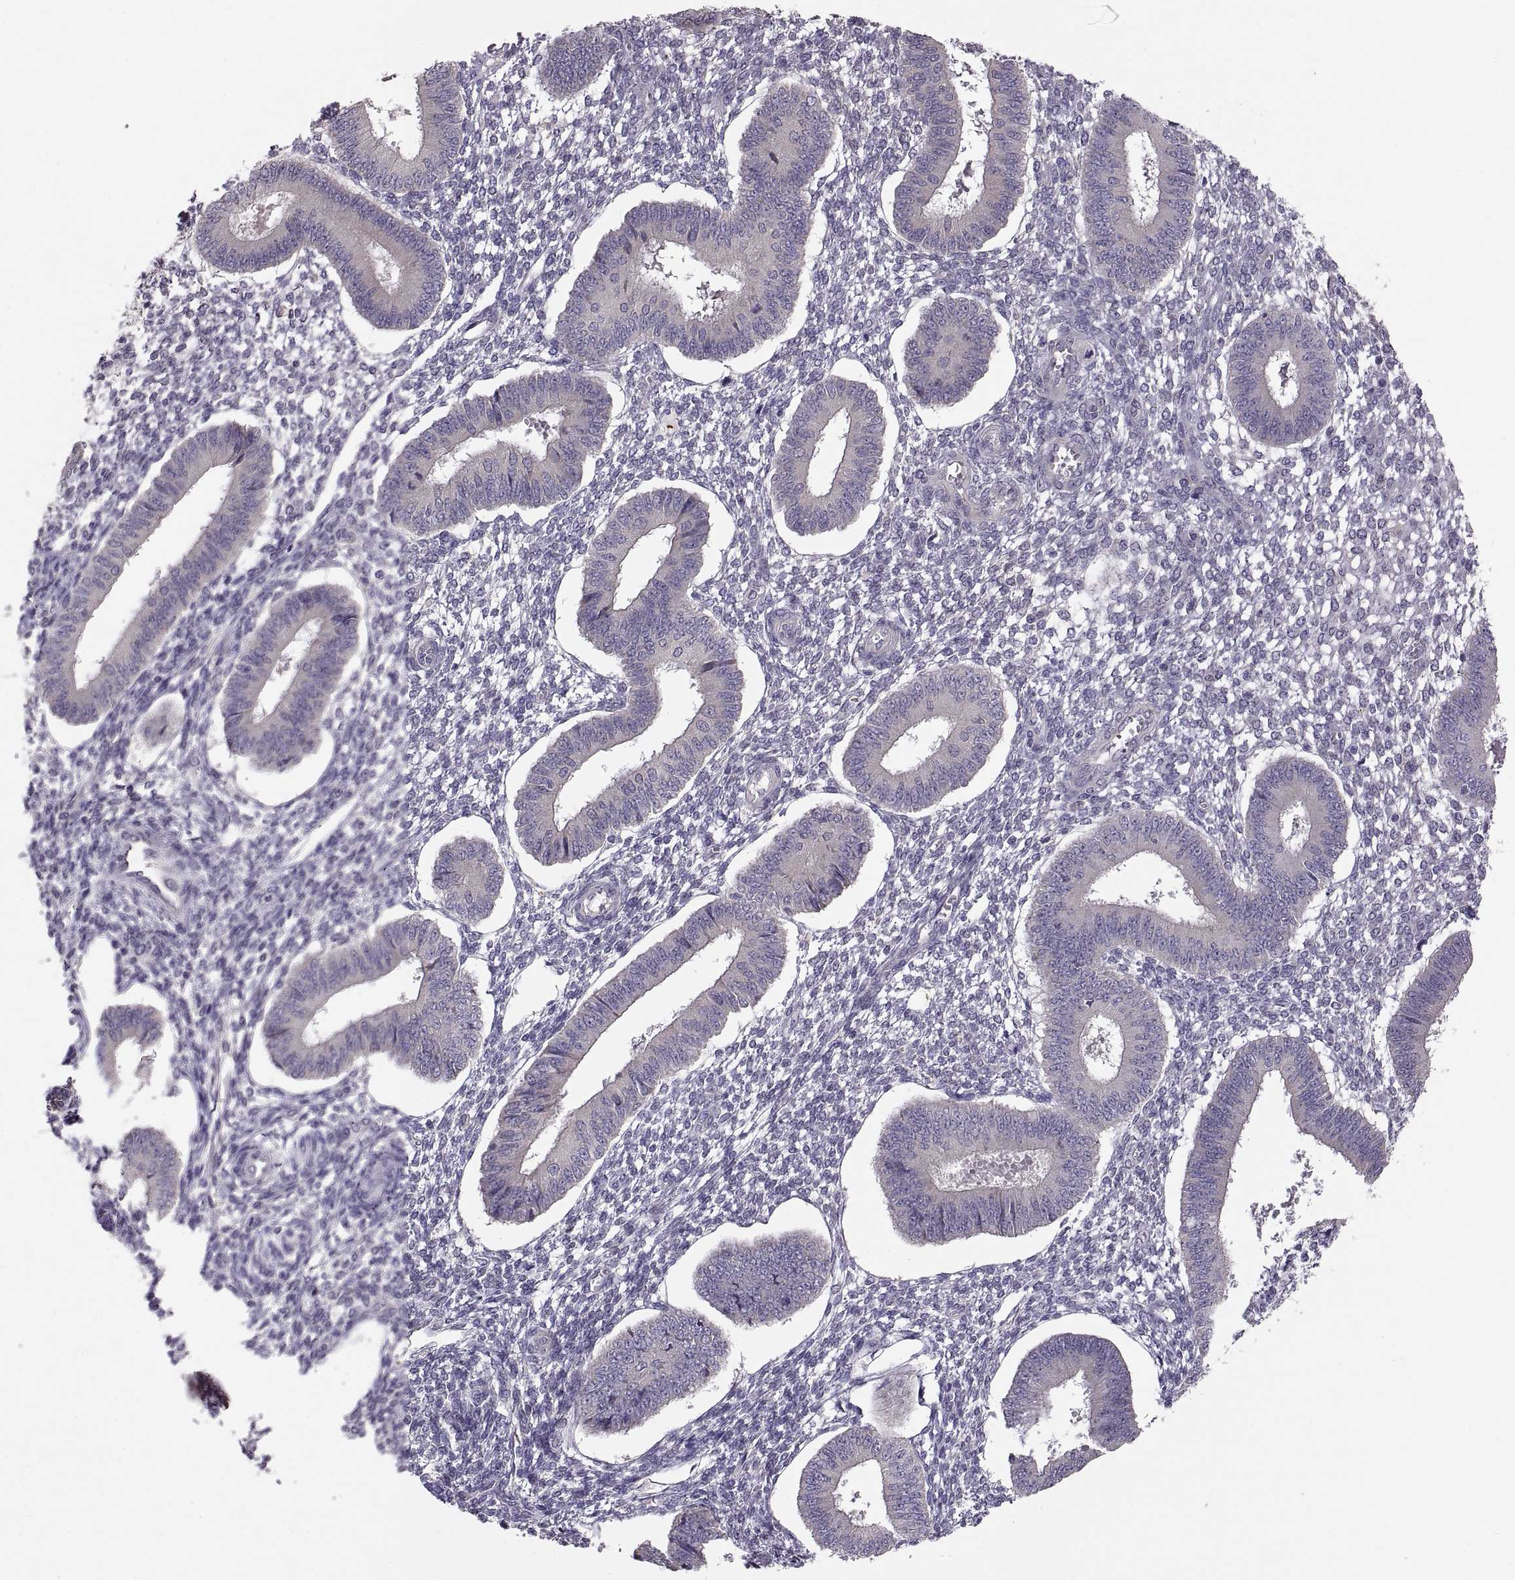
{"staining": {"intensity": "negative", "quantity": "none", "location": "none"}, "tissue": "endometrium", "cell_type": "Cells in endometrial stroma", "image_type": "normal", "snomed": [{"axis": "morphology", "description": "Normal tissue, NOS"}, {"axis": "topography", "description": "Endometrium"}], "caption": "DAB immunohistochemical staining of benign human endometrium reveals no significant expression in cells in endometrial stroma.", "gene": "ACSBG2", "patient": {"sex": "female", "age": 42}}